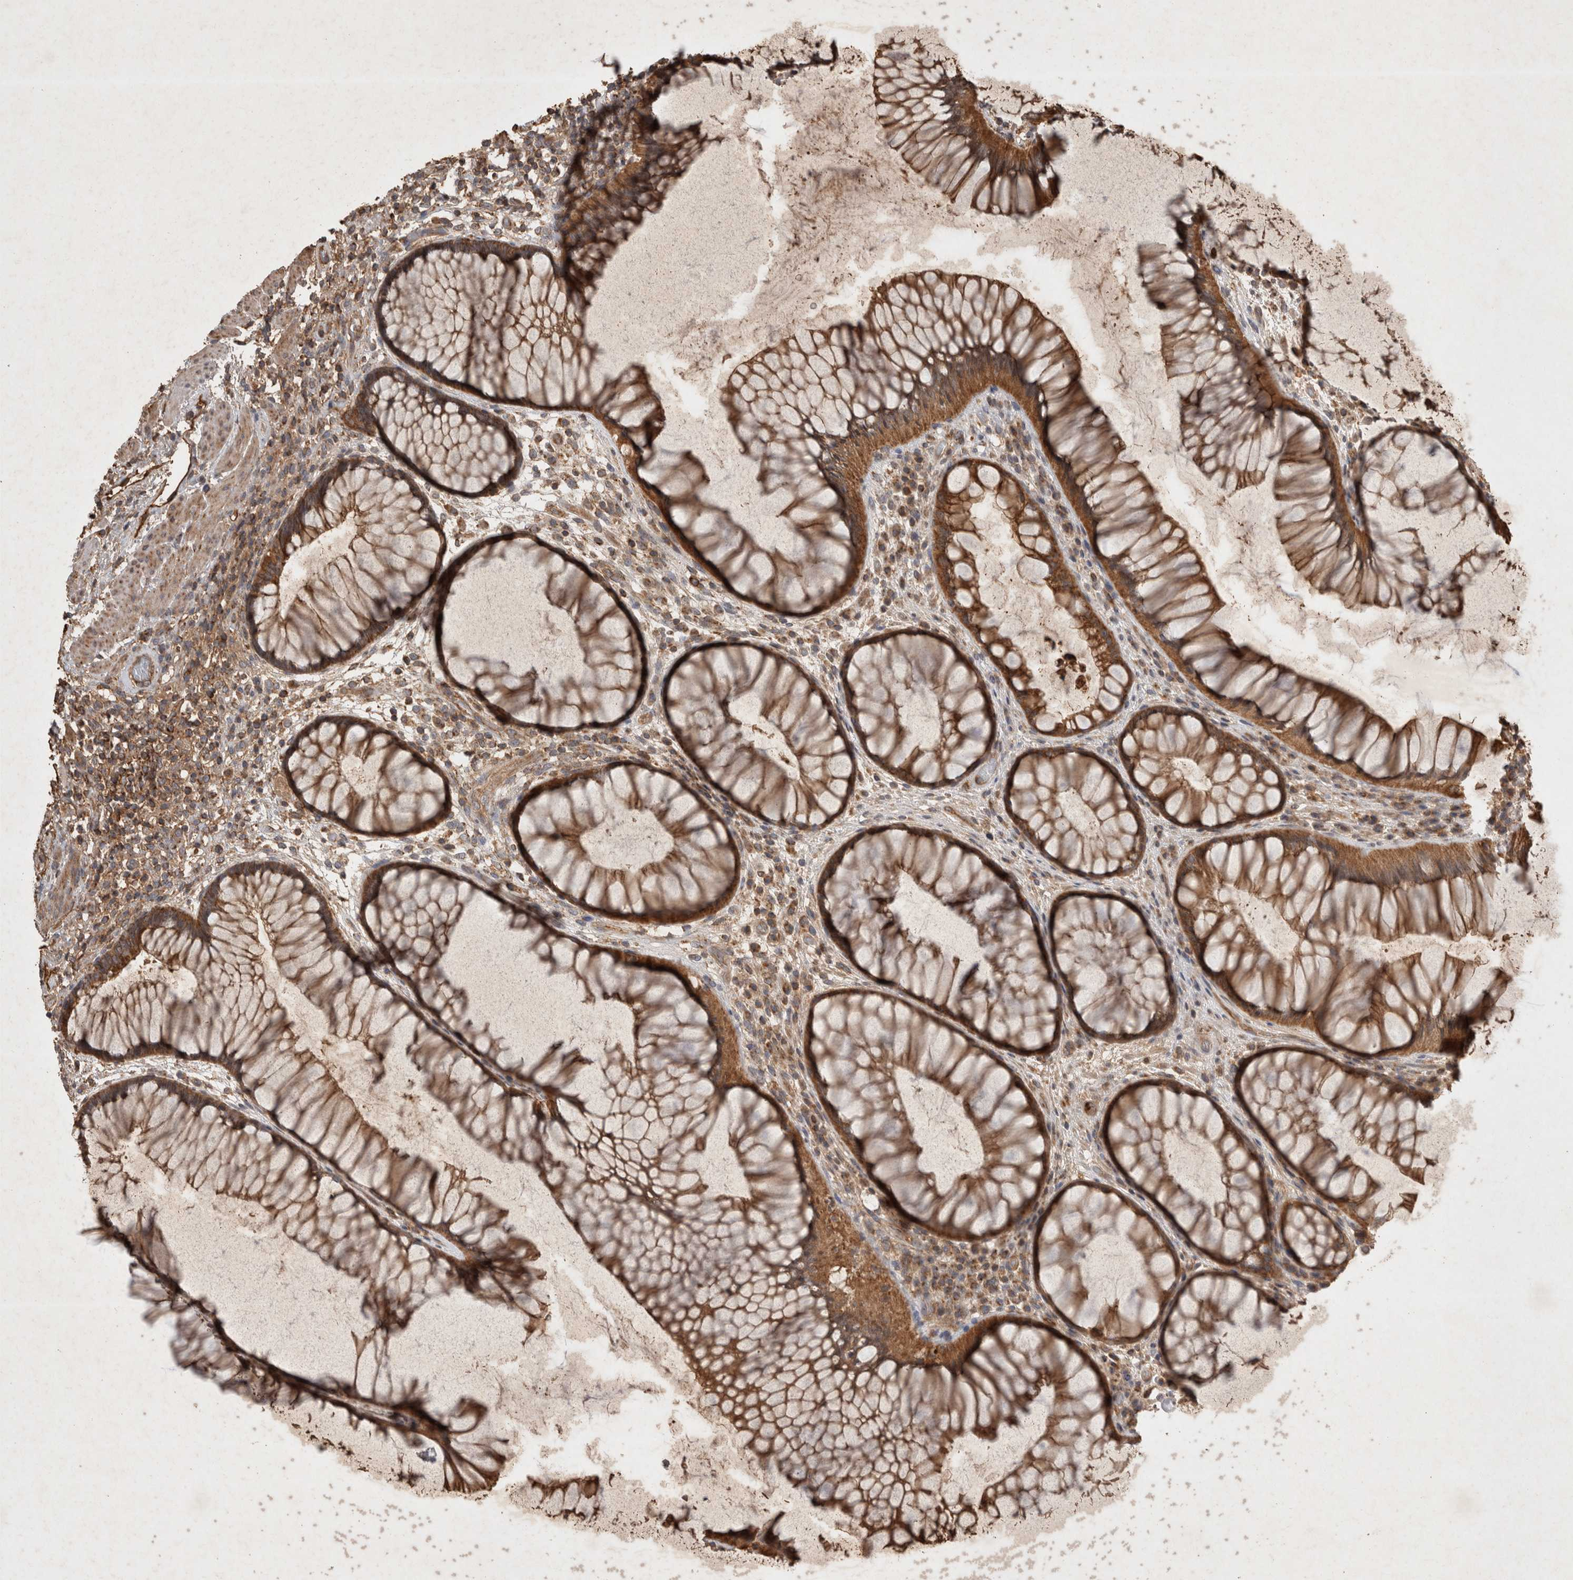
{"staining": {"intensity": "strong", "quantity": ">75%", "location": "cytoplasmic/membranous"}, "tissue": "rectum", "cell_type": "Glandular cells", "image_type": "normal", "snomed": [{"axis": "morphology", "description": "Normal tissue, NOS"}, {"axis": "topography", "description": "Rectum"}], "caption": "About >75% of glandular cells in unremarkable human rectum reveal strong cytoplasmic/membranous protein positivity as visualized by brown immunohistochemical staining.", "gene": "SERAC1", "patient": {"sex": "male", "age": 51}}